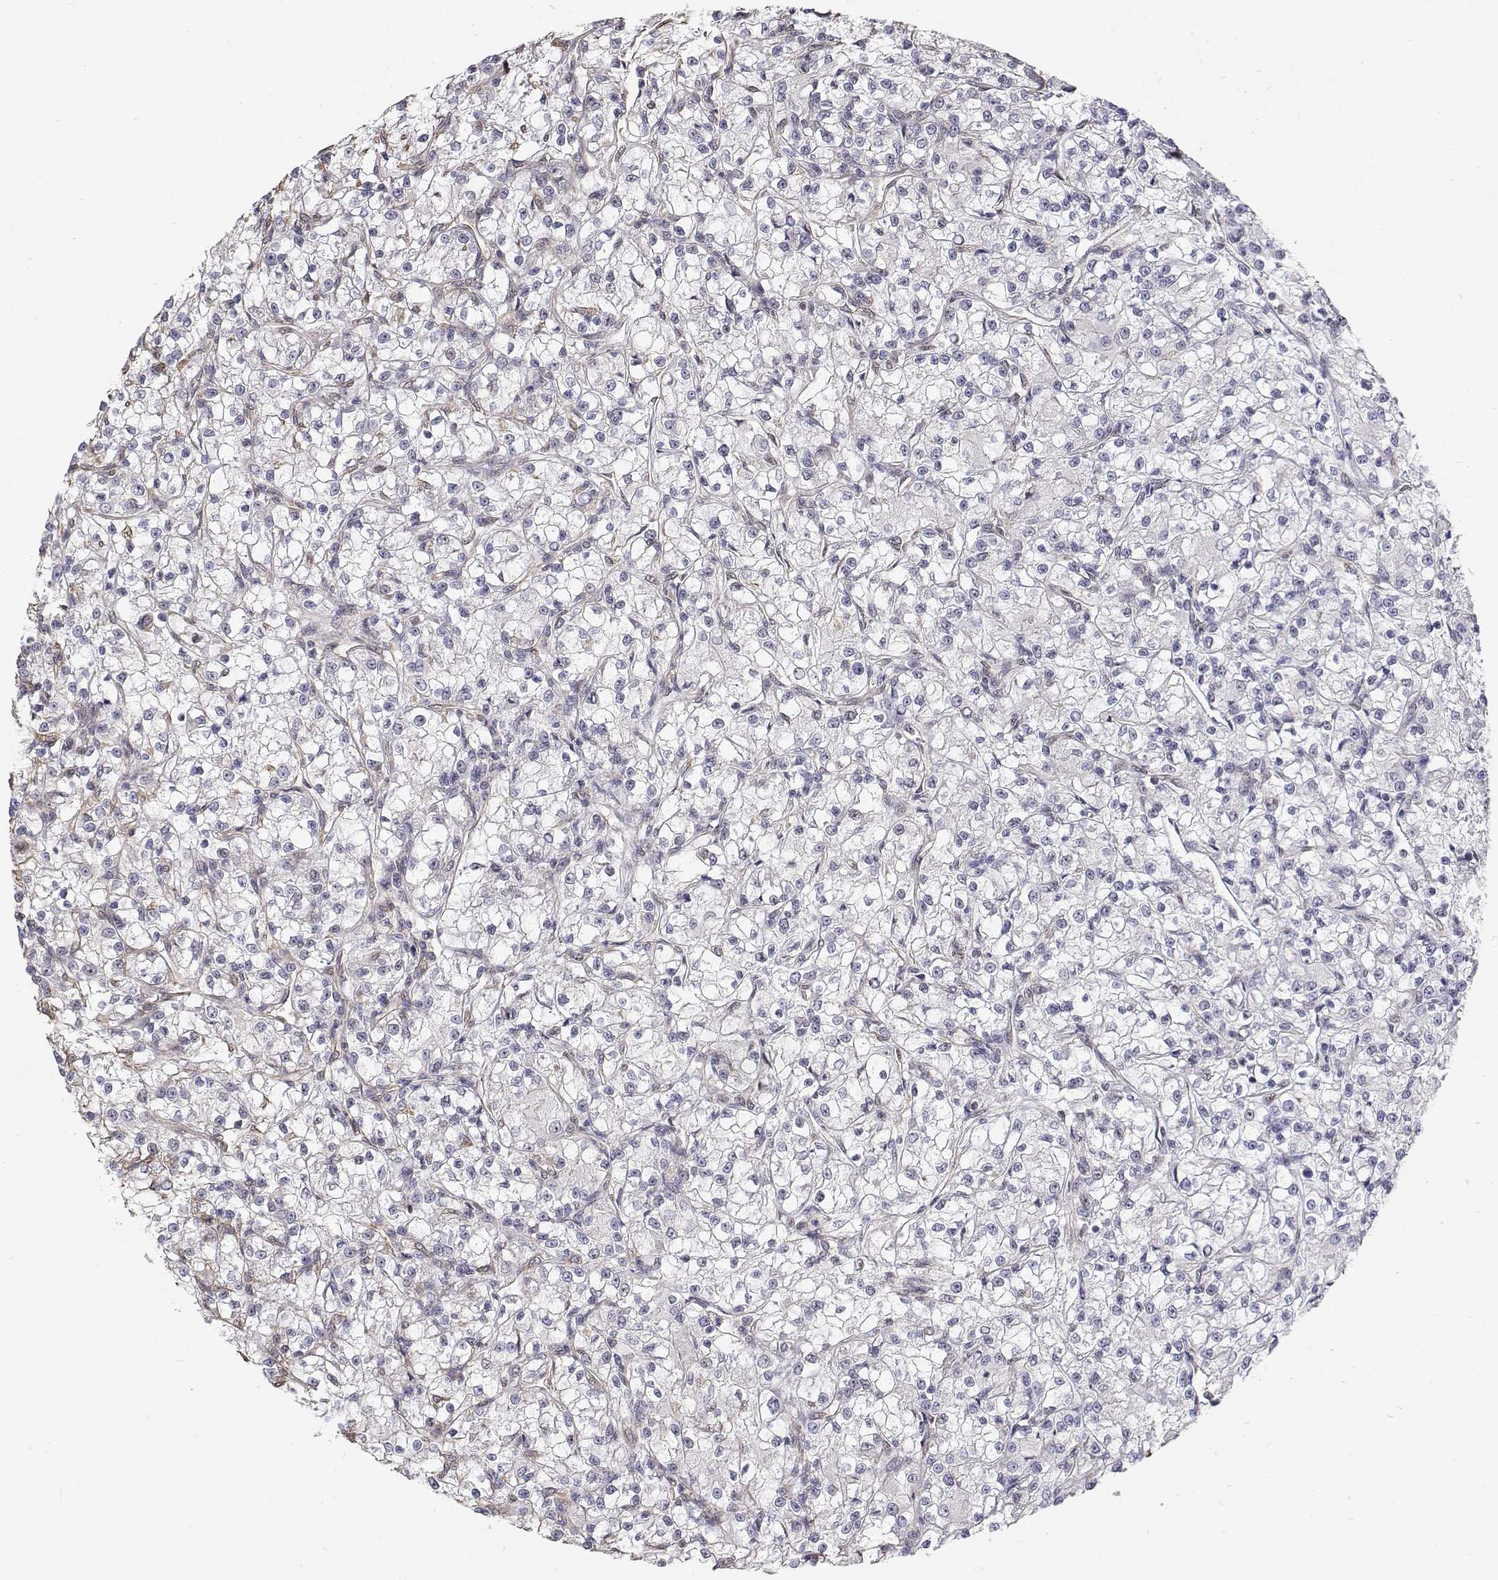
{"staining": {"intensity": "negative", "quantity": "none", "location": "none"}, "tissue": "renal cancer", "cell_type": "Tumor cells", "image_type": "cancer", "snomed": [{"axis": "morphology", "description": "Adenocarcinoma, NOS"}, {"axis": "topography", "description": "Kidney"}], "caption": "An immunohistochemistry image of renal adenocarcinoma is shown. There is no staining in tumor cells of renal adenocarcinoma.", "gene": "GSDMA", "patient": {"sex": "female", "age": 59}}